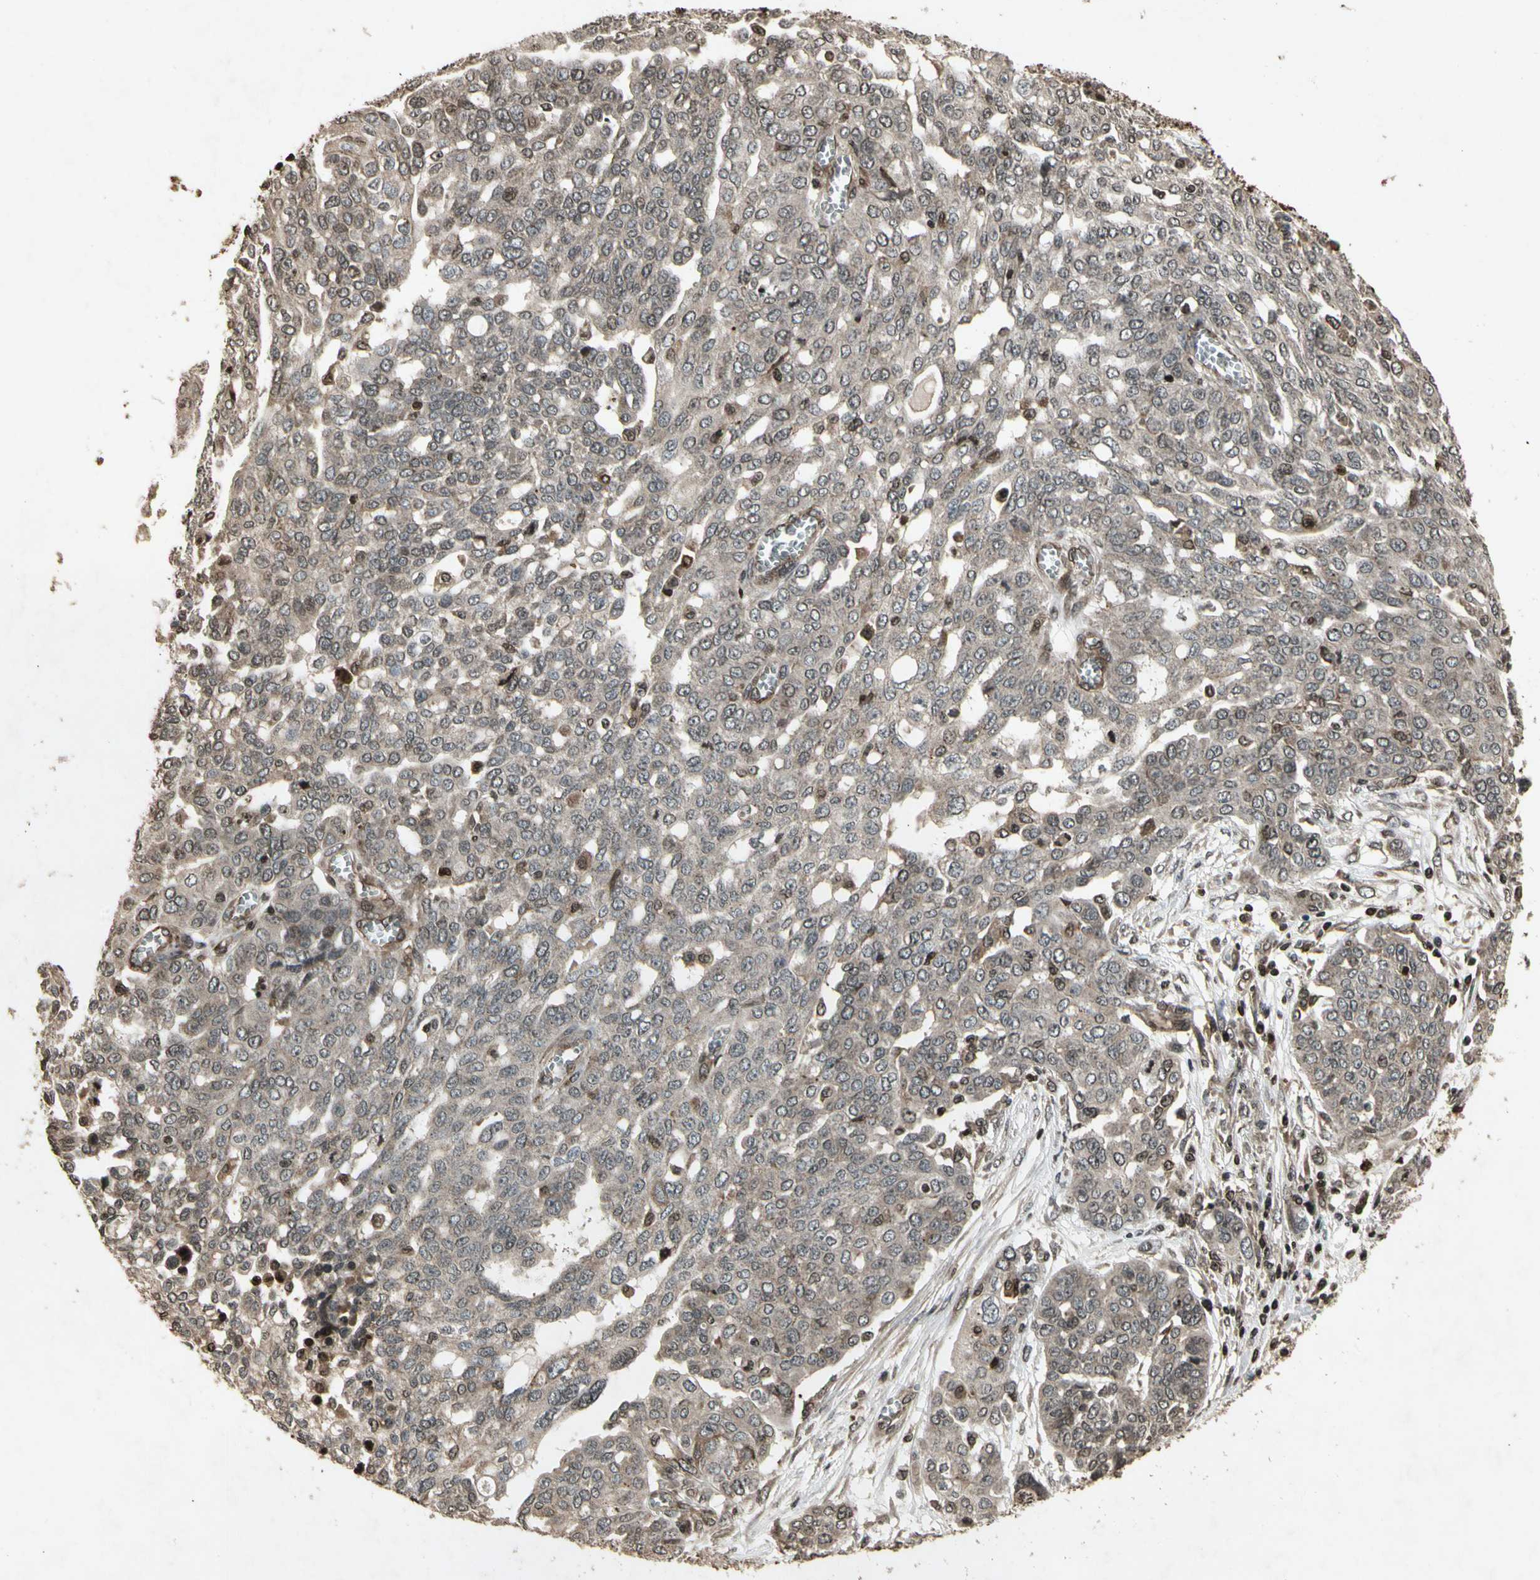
{"staining": {"intensity": "moderate", "quantity": ">75%", "location": "cytoplasmic/membranous"}, "tissue": "ovarian cancer", "cell_type": "Tumor cells", "image_type": "cancer", "snomed": [{"axis": "morphology", "description": "Cystadenocarcinoma, serous, NOS"}, {"axis": "topography", "description": "Soft tissue"}, {"axis": "topography", "description": "Ovary"}], "caption": "Moderate cytoplasmic/membranous protein positivity is appreciated in approximately >75% of tumor cells in ovarian serous cystadenocarcinoma.", "gene": "GLRX", "patient": {"sex": "female", "age": 57}}